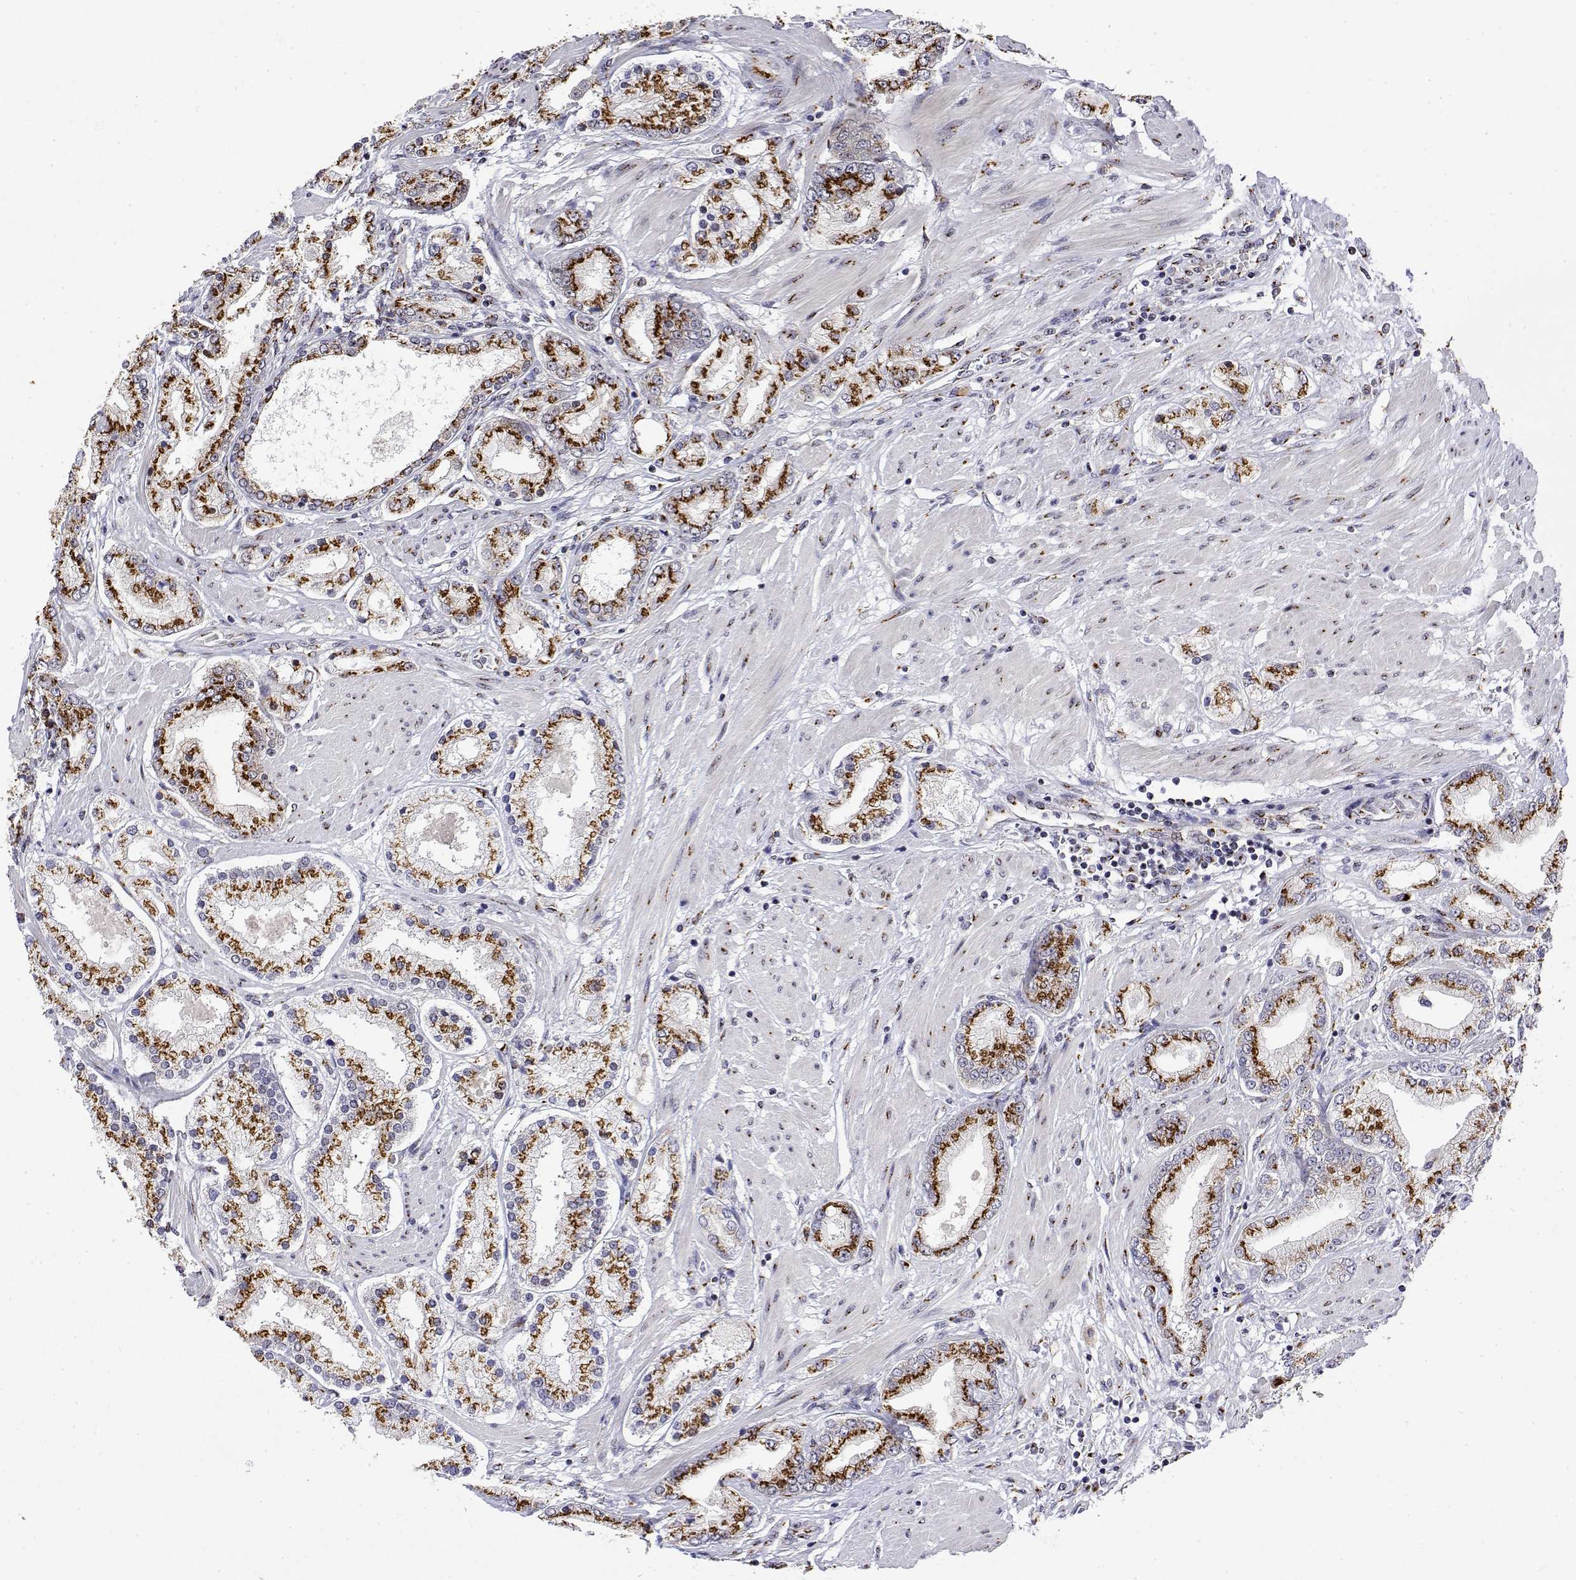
{"staining": {"intensity": "strong", "quantity": "25%-75%", "location": "cytoplasmic/membranous"}, "tissue": "prostate cancer", "cell_type": "Tumor cells", "image_type": "cancer", "snomed": [{"axis": "morphology", "description": "Adenocarcinoma, High grade"}, {"axis": "topography", "description": "Prostate"}], "caption": "The micrograph shows staining of adenocarcinoma (high-grade) (prostate), revealing strong cytoplasmic/membranous protein expression (brown color) within tumor cells. (DAB = brown stain, brightfield microscopy at high magnification).", "gene": "YIPF3", "patient": {"sex": "male", "age": 67}}